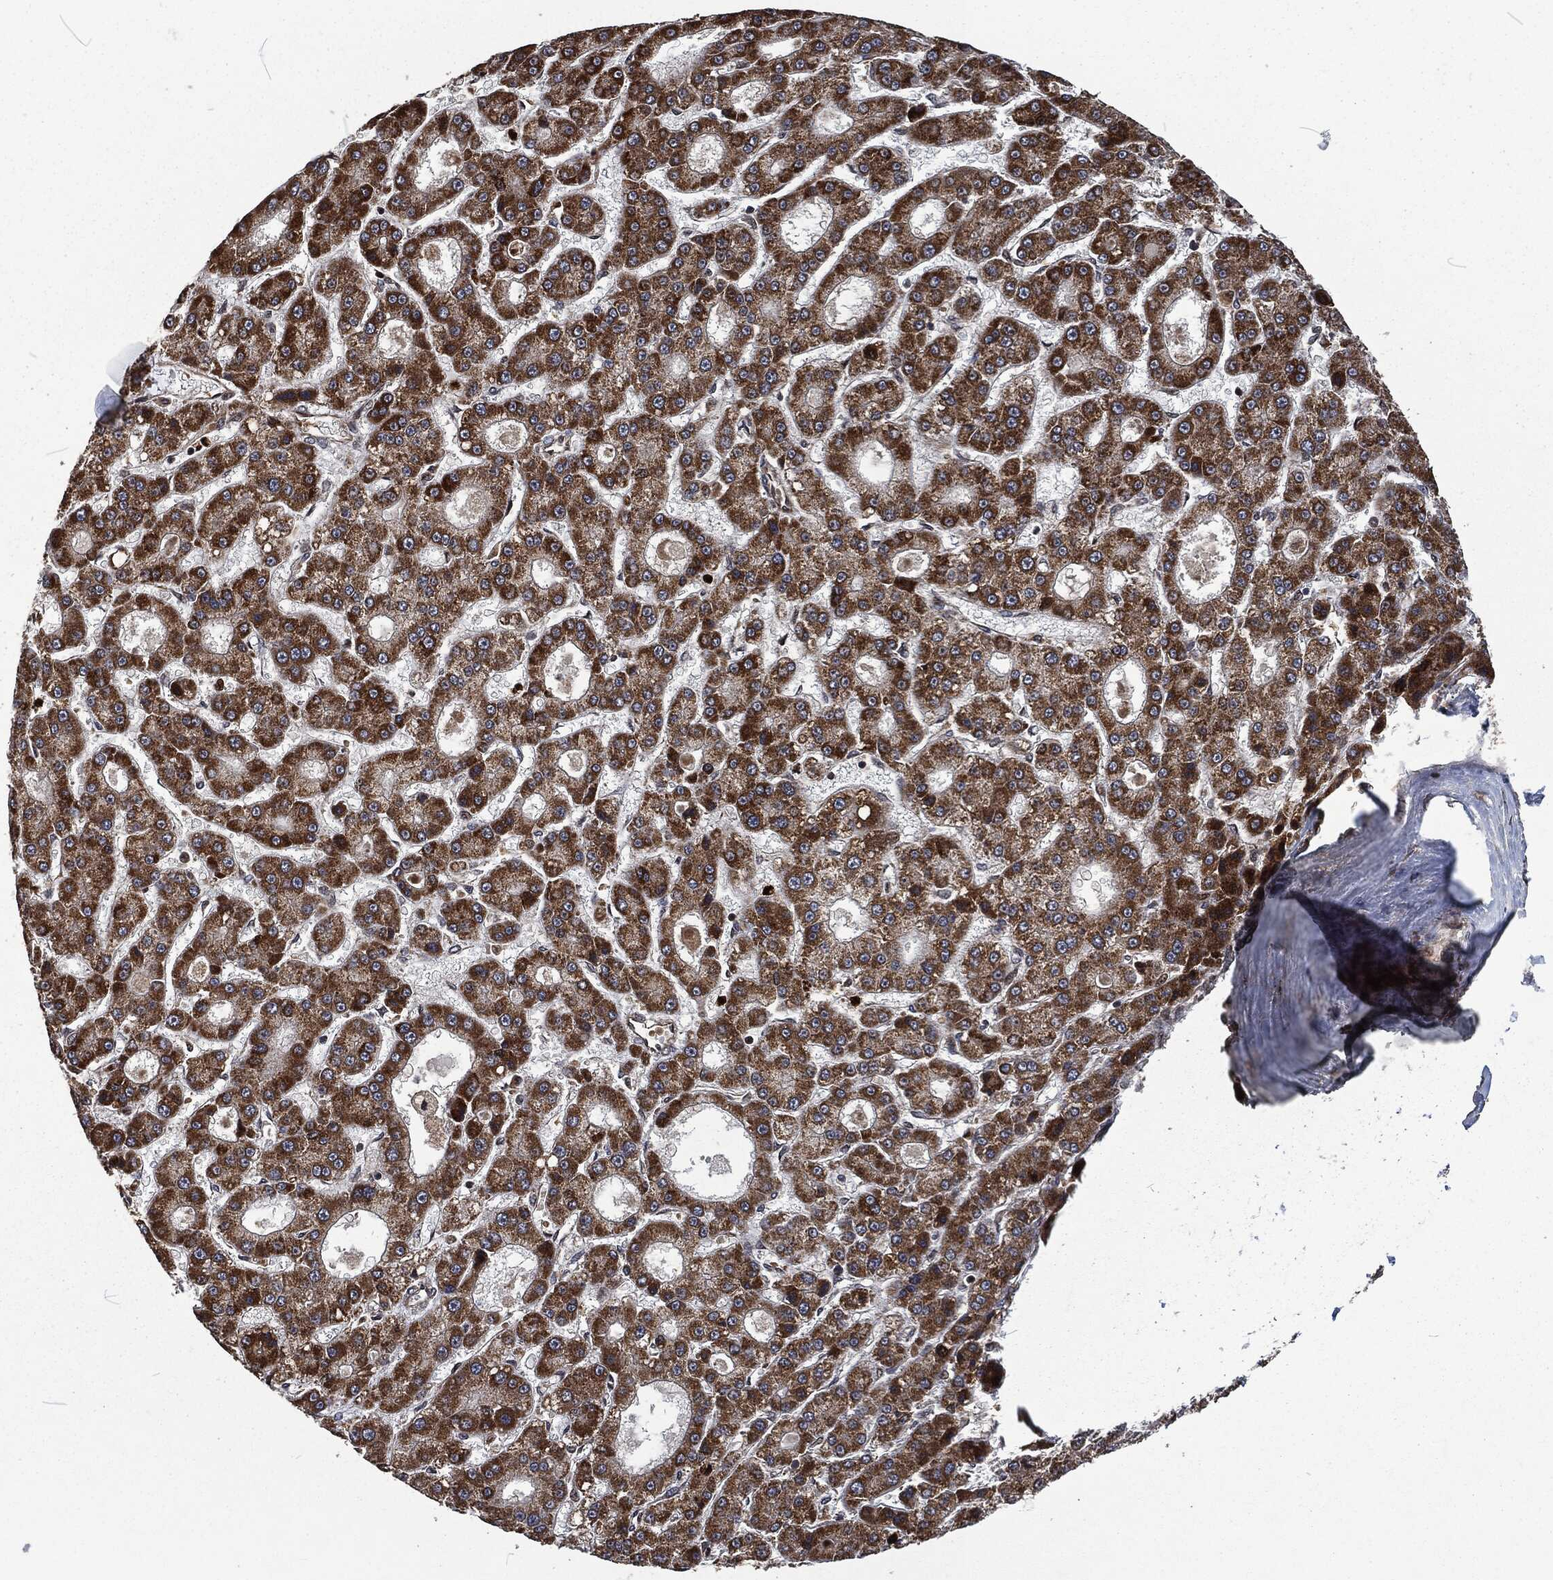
{"staining": {"intensity": "strong", "quantity": ">75%", "location": "cytoplasmic/membranous"}, "tissue": "liver cancer", "cell_type": "Tumor cells", "image_type": "cancer", "snomed": [{"axis": "morphology", "description": "Carcinoma, Hepatocellular, NOS"}, {"axis": "topography", "description": "Liver"}], "caption": "Tumor cells exhibit high levels of strong cytoplasmic/membranous positivity in about >75% of cells in human hepatocellular carcinoma (liver).", "gene": "CMPK2", "patient": {"sex": "male", "age": 70}}